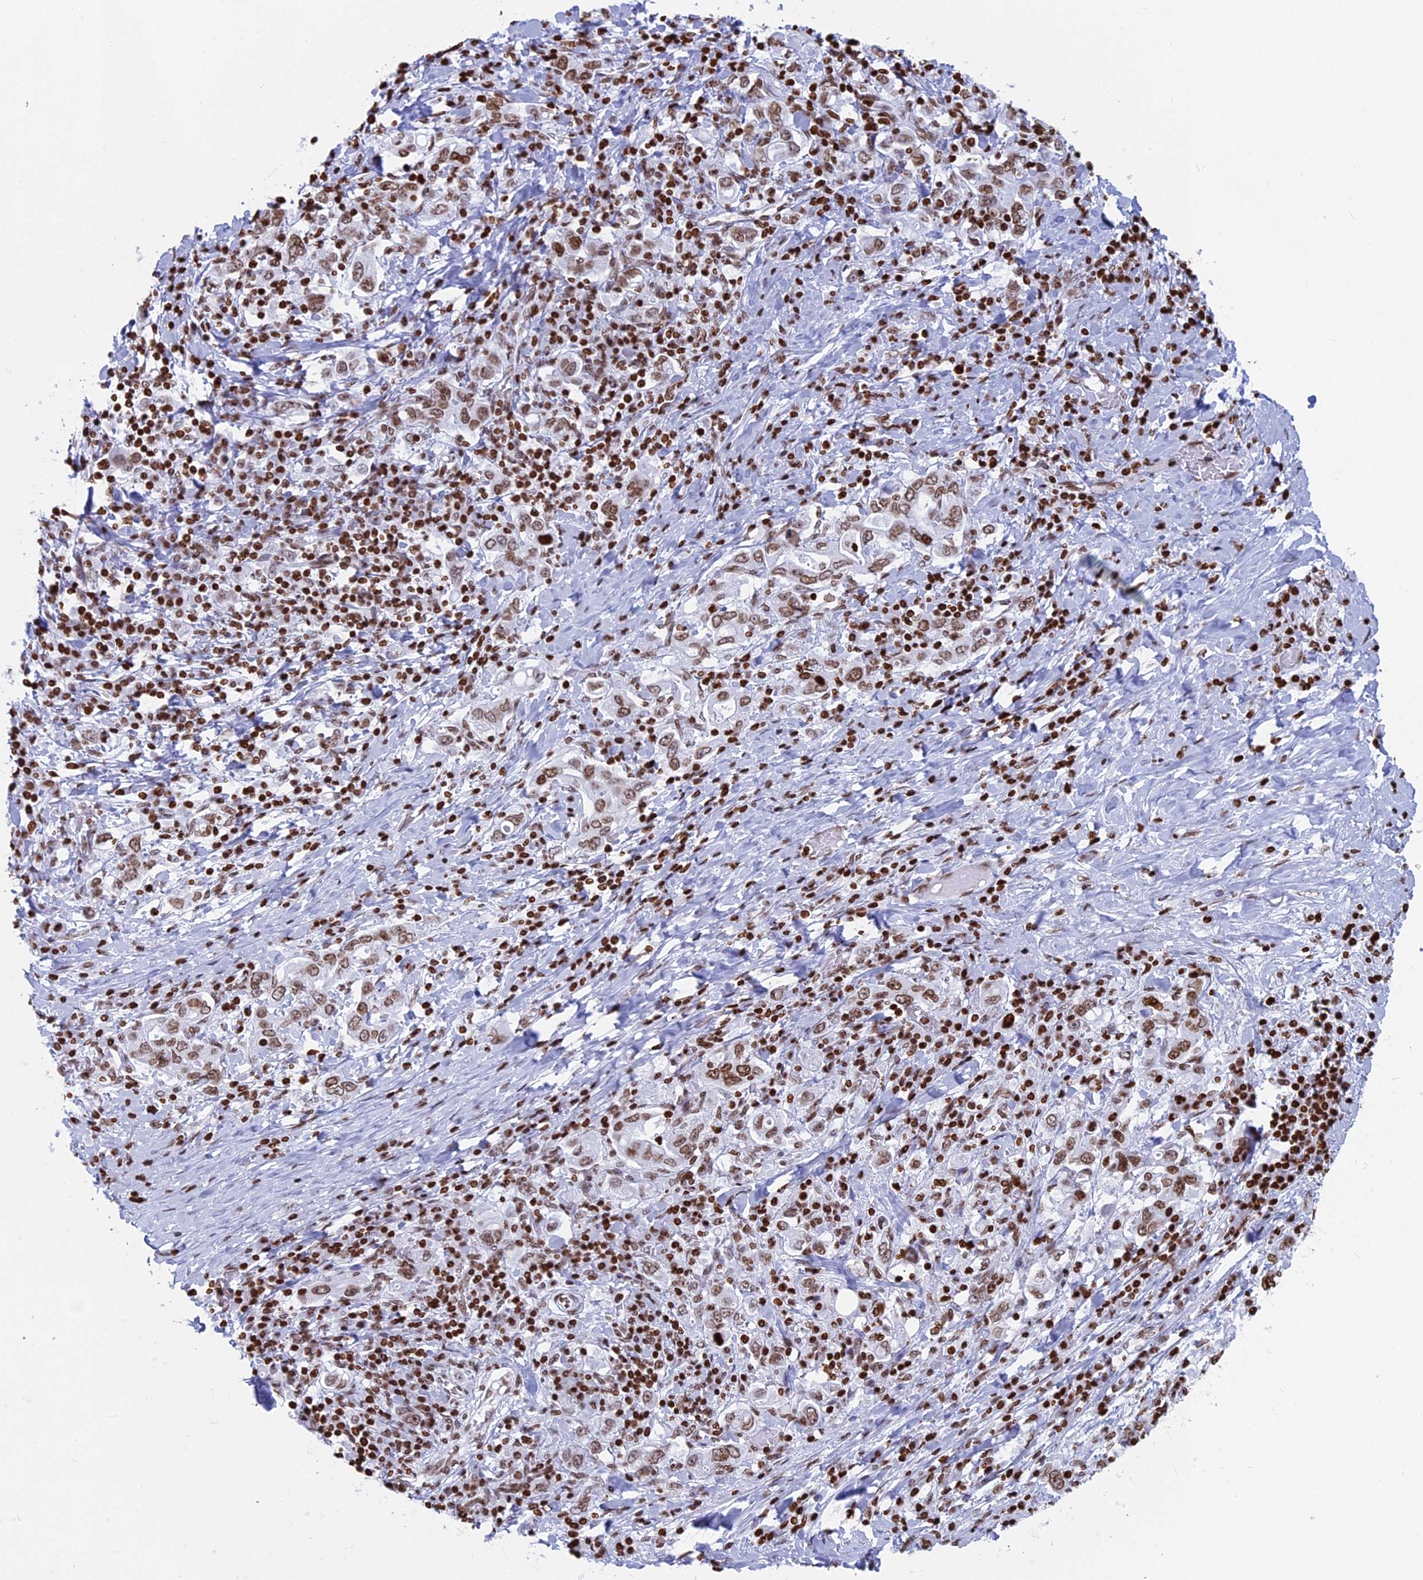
{"staining": {"intensity": "moderate", "quantity": ">75%", "location": "nuclear"}, "tissue": "stomach cancer", "cell_type": "Tumor cells", "image_type": "cancer", "snomed": [{"axis": "morphology", "description": "Adenocarcinoma, NOS"}, {"axis": "topography", "description": "Stomach, upper"}, {"axis": "topography", "description": "Stomach"}], "caption": "Stomach adenocarcinoma was stained to show a protein in brown. There is medium levels of moderate nuclear staining in about >75% of tumor cells. (DAB (3,3'-diaminobenzidine) IHC, brown staining for protein, blue staining for nuclei).", "gene": "APOBEC3A", "patient": {"sex": "male", "age": 62}}